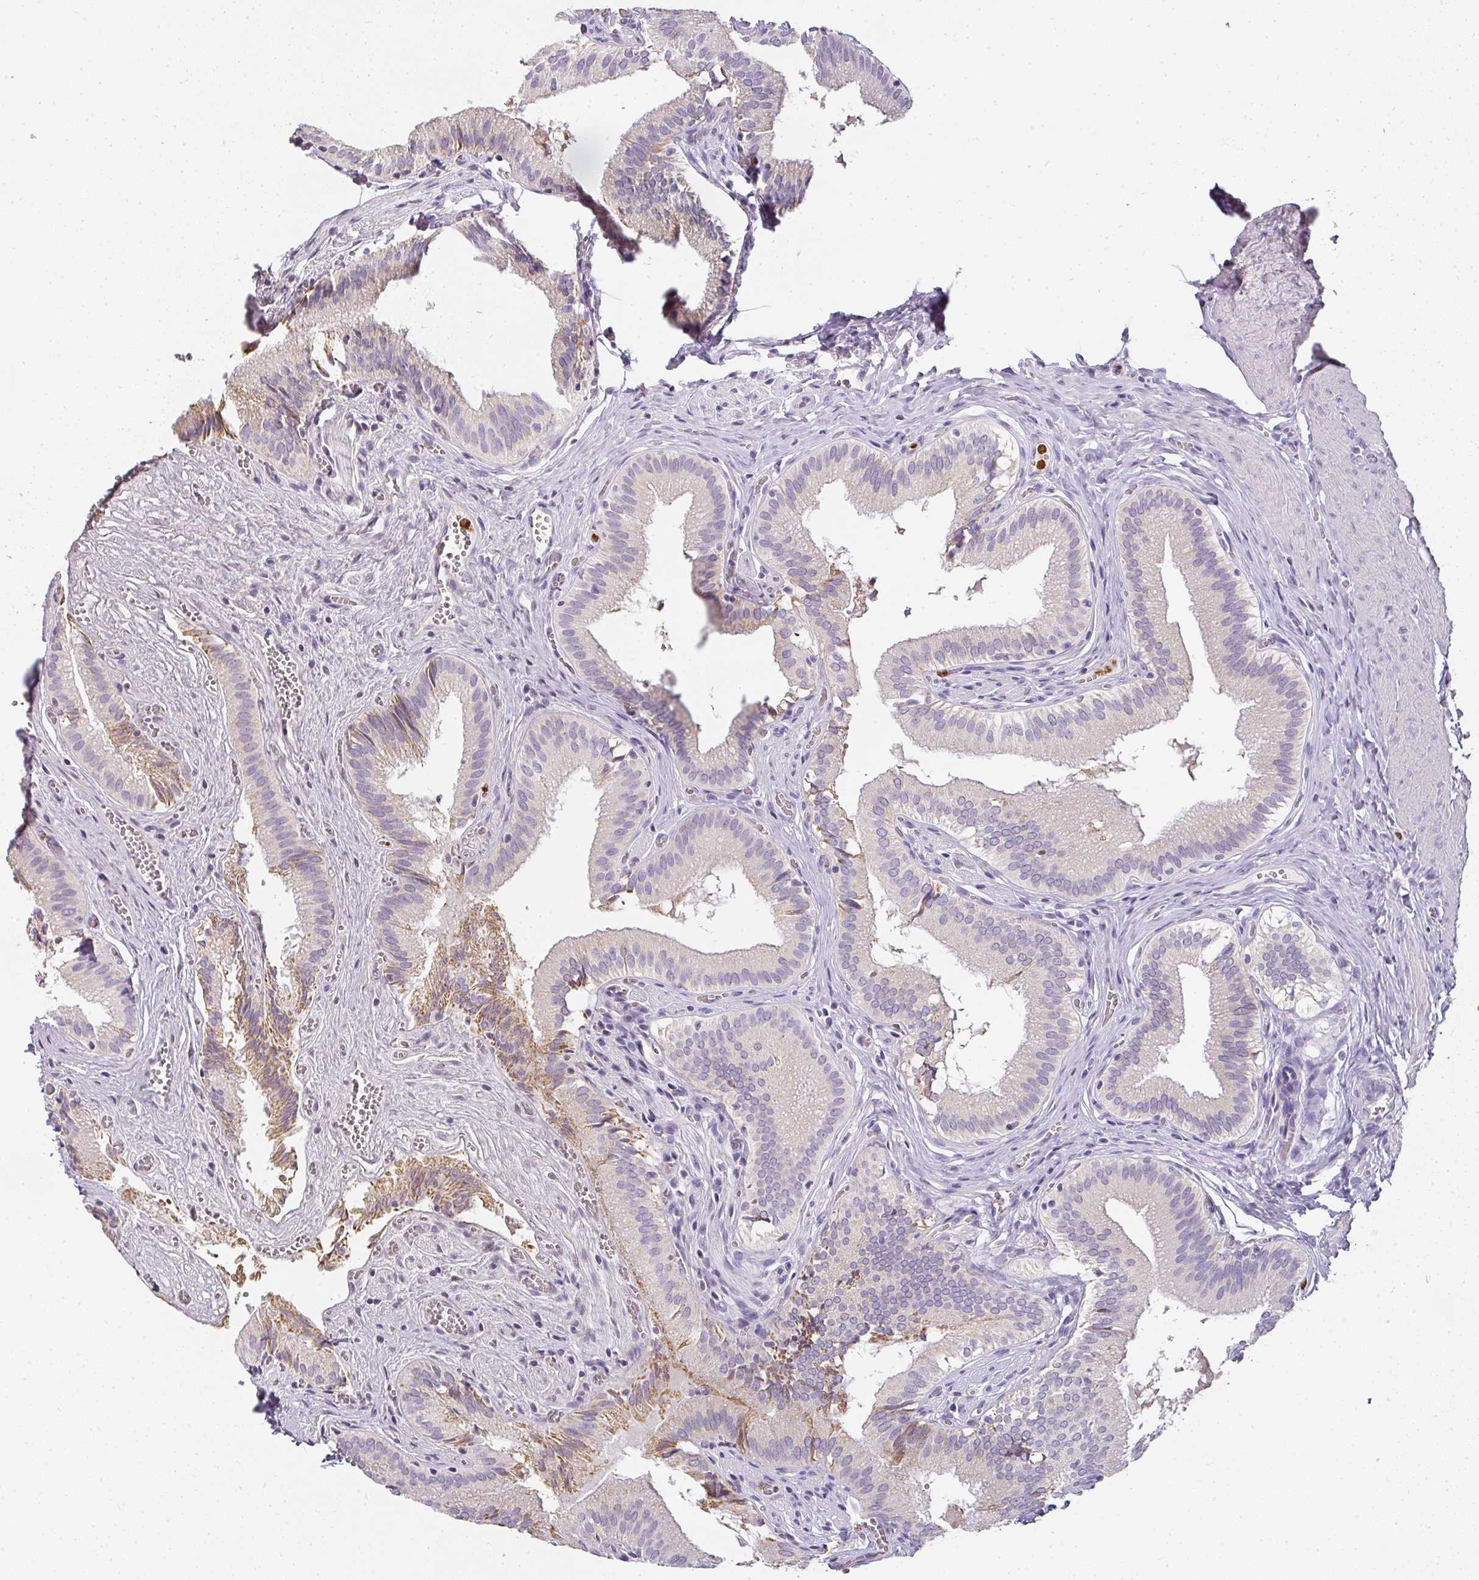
{"staining": {"intensity": "moderate", "quantity": "<25%", "location": "cytoplasmic/membranous"}, "tissue": "gallbladder", "cell_type": "Glandular cells", "image_type": "normal", "snomed": [{"axis": "morphology", "description": "Normal tissue, NOS"}, {"axis": "topography", "description": "Gallbladder"}, {"axis": "topography", "description": "Peripheral nerve tissue"}], "caption": "About <25% of glandular cells in normal human gallbladder reveal moderate cytoplasmic/membranous protein positivity as visualized by brown immunohistochemical staining.", "gene": "CAMP", "patient": {"sex": "male", "age": 17}}